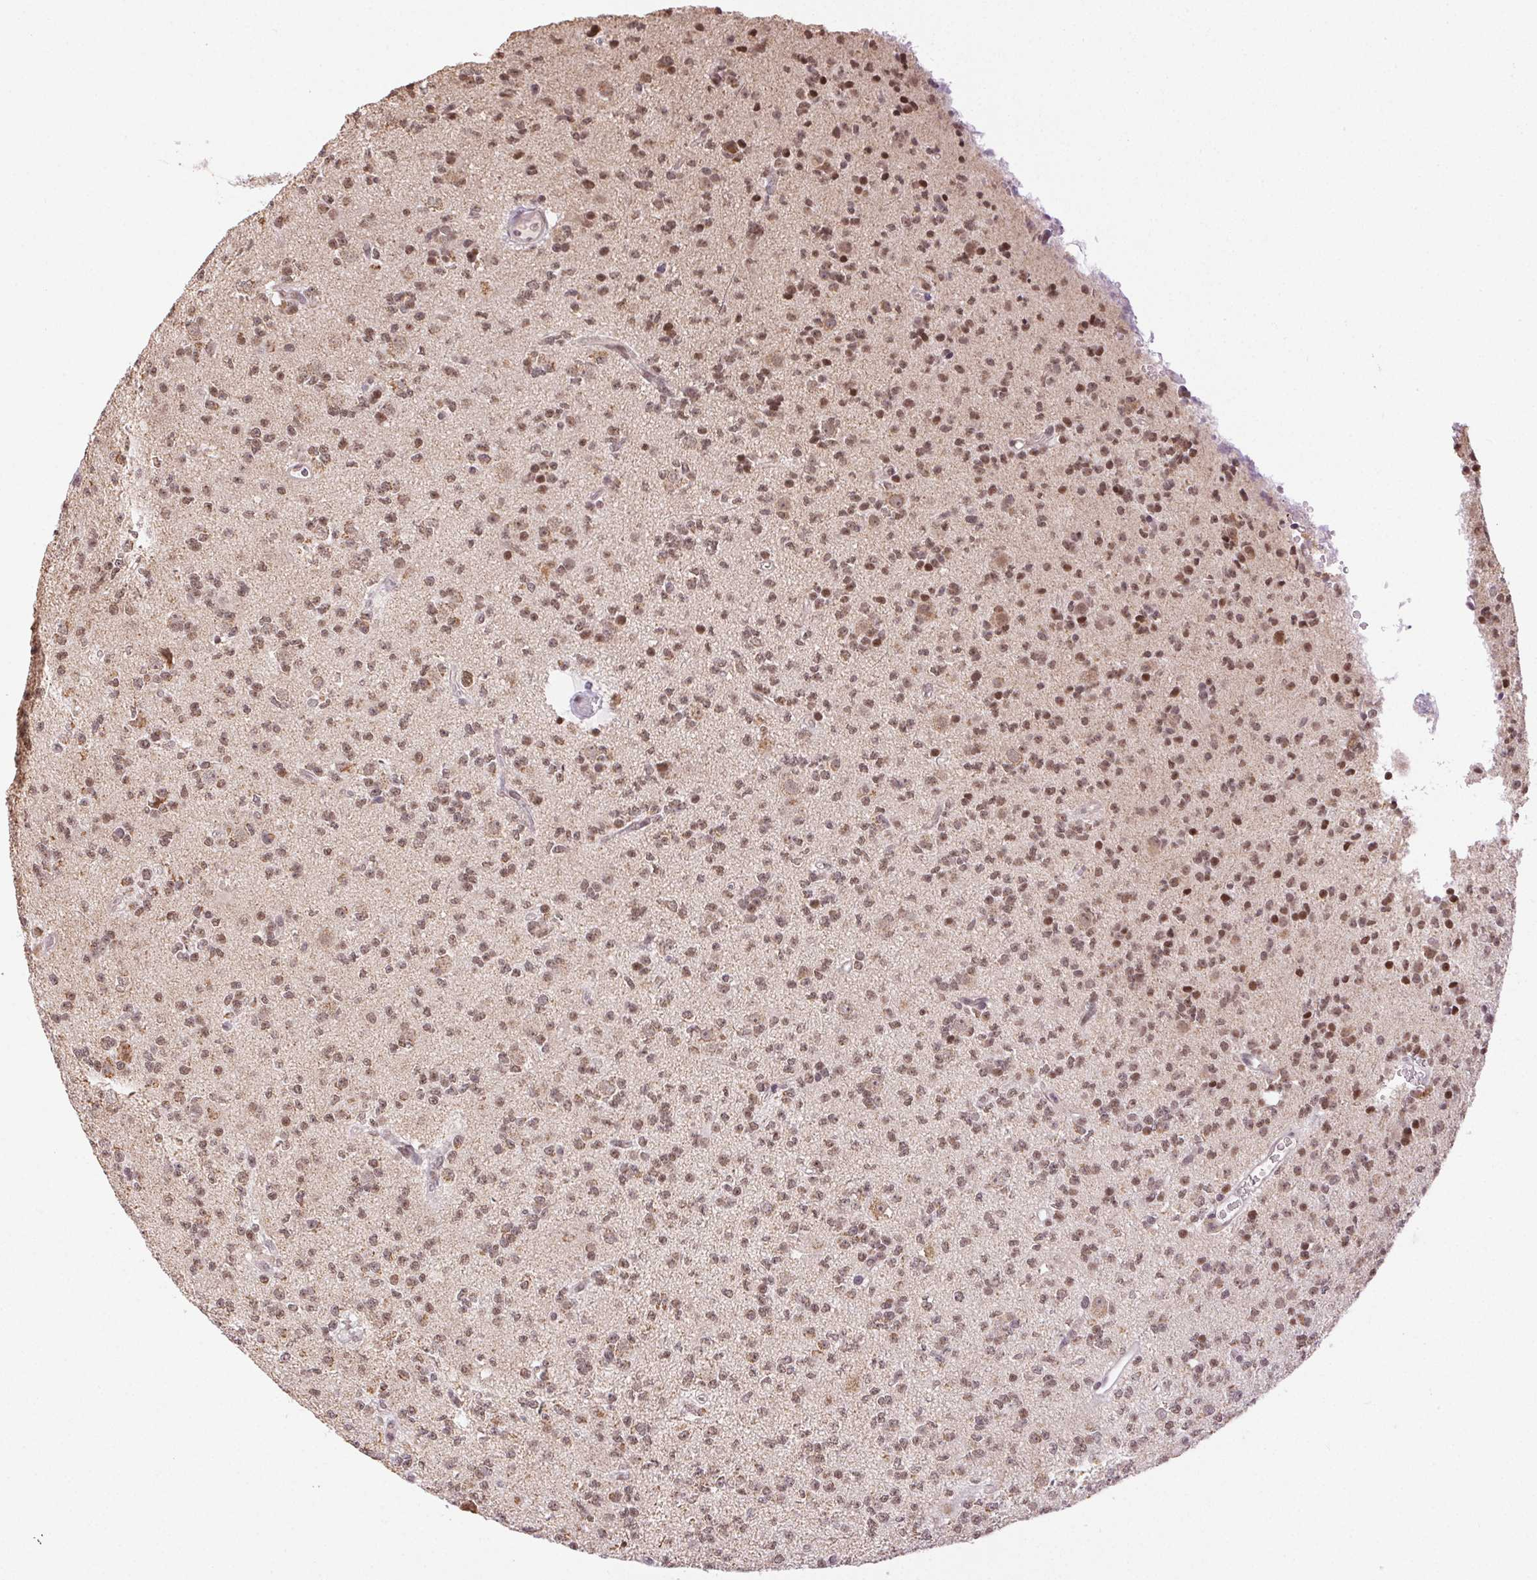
{"staining": {"intensity": "moderate", "quantity": ">75%", "location": "nuclear"}, "tissue": "glioma", "cell_type": "Tumor cells", "image_type": "cancer", "snomed": [{"axis": "morphology", "description": "Glioma, malignant, High grade"}, {"axis": "topography", "description": "Brain"}], "caption": "This is an image of IHC staining of malignant high-grade glioma, which shows moderate staining in the nuclear of tumor cells.", "gene": "PIWIL4", "patient": {"sex": "male", "age": 36}}